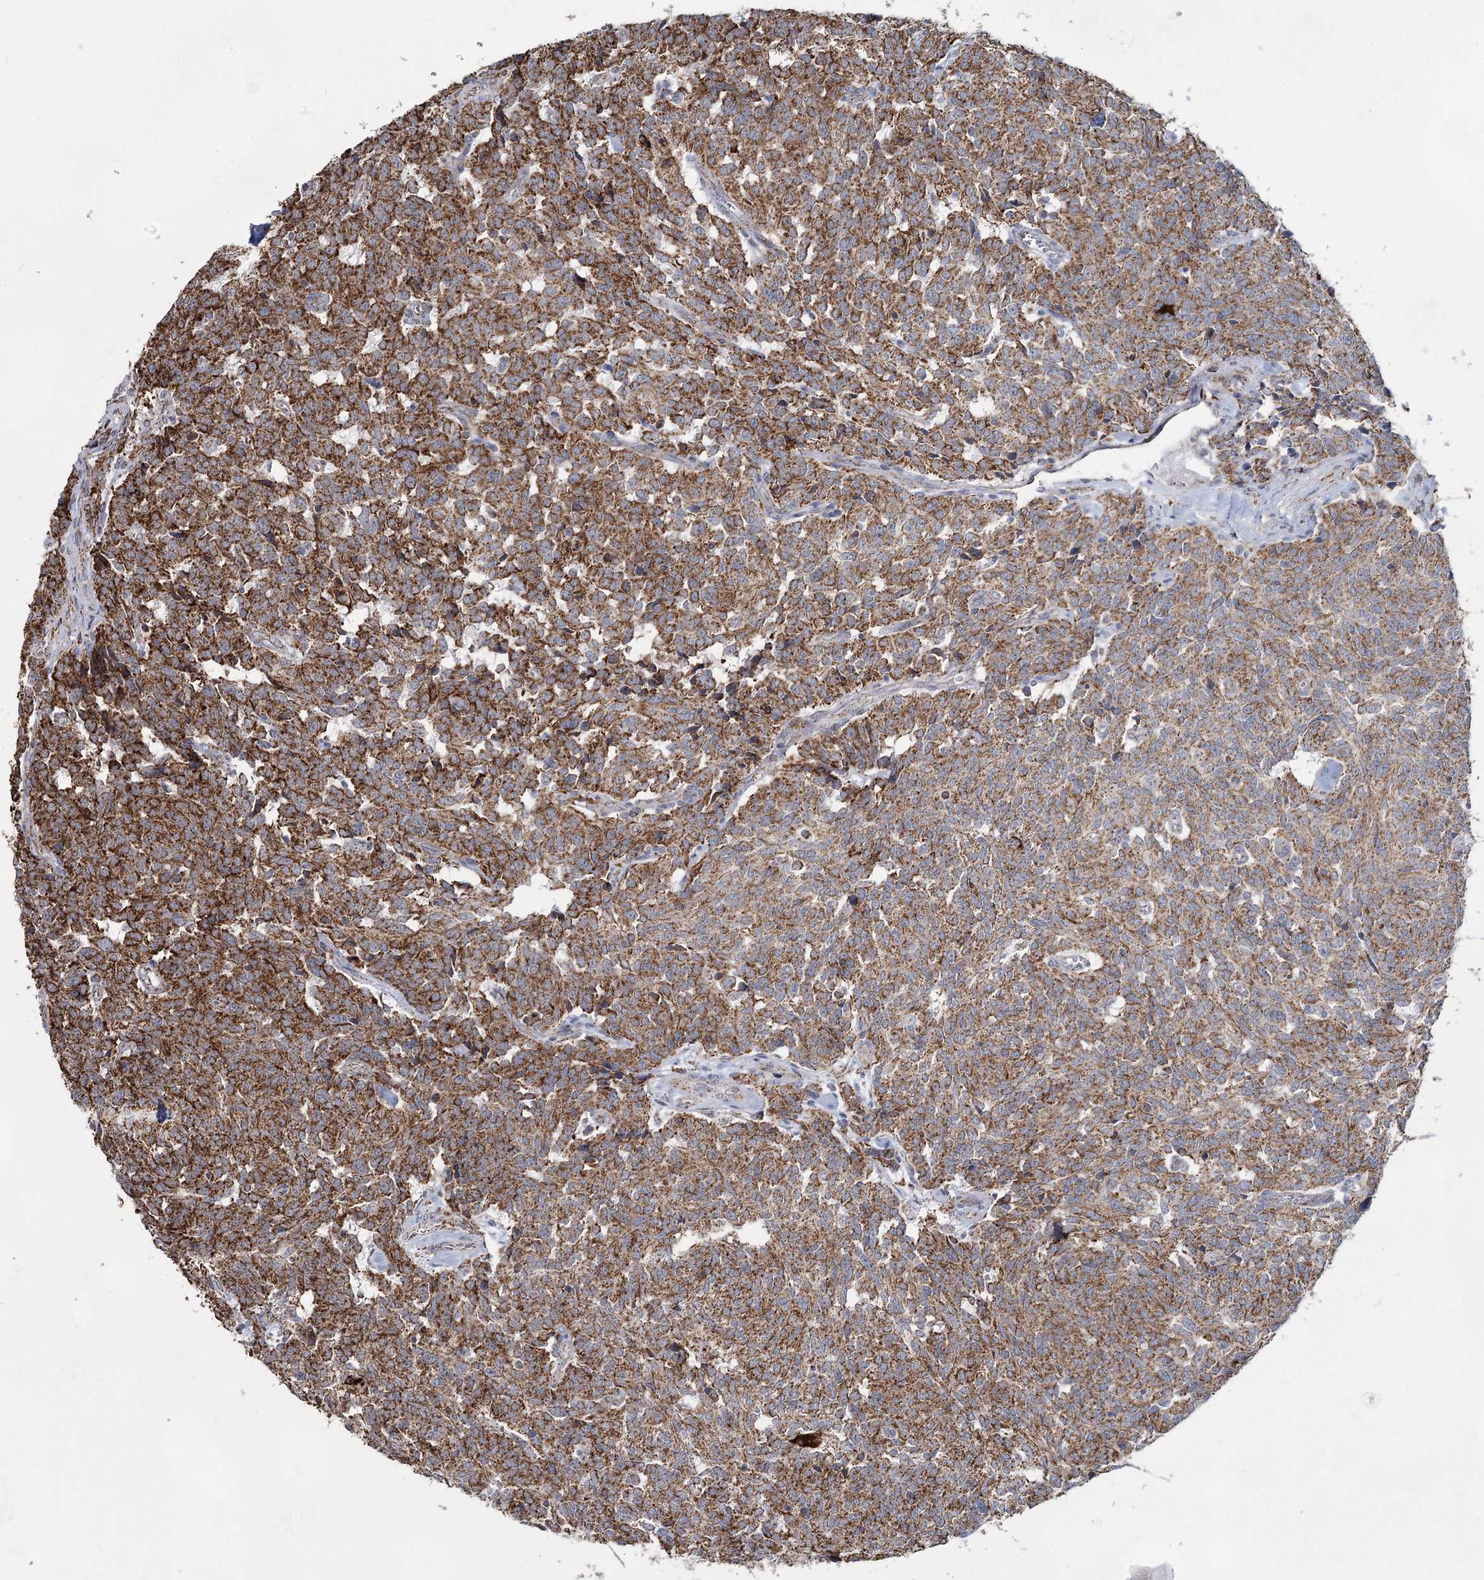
{"staining": {"intensity": "moderate", "quantity": ">75%", "location": "cytoplasmic/membranous"}, "tissue": "carcinoid", "cell_type": "Tumor cells", "image_type": "cancer", "snomed": [{"axis": "morphology", "description": "Carcinoid, malignant, NOS"}, {"axis": "topography", "description": "Lung"}], "caption": "Carcinoid stained for a protein (brown) reveals moderate cytoplasmic/membranous positive staining in about >75% of tumor cells.", "gene": "CWF19L1", "patient": {"sex": "female", "age": 46}}